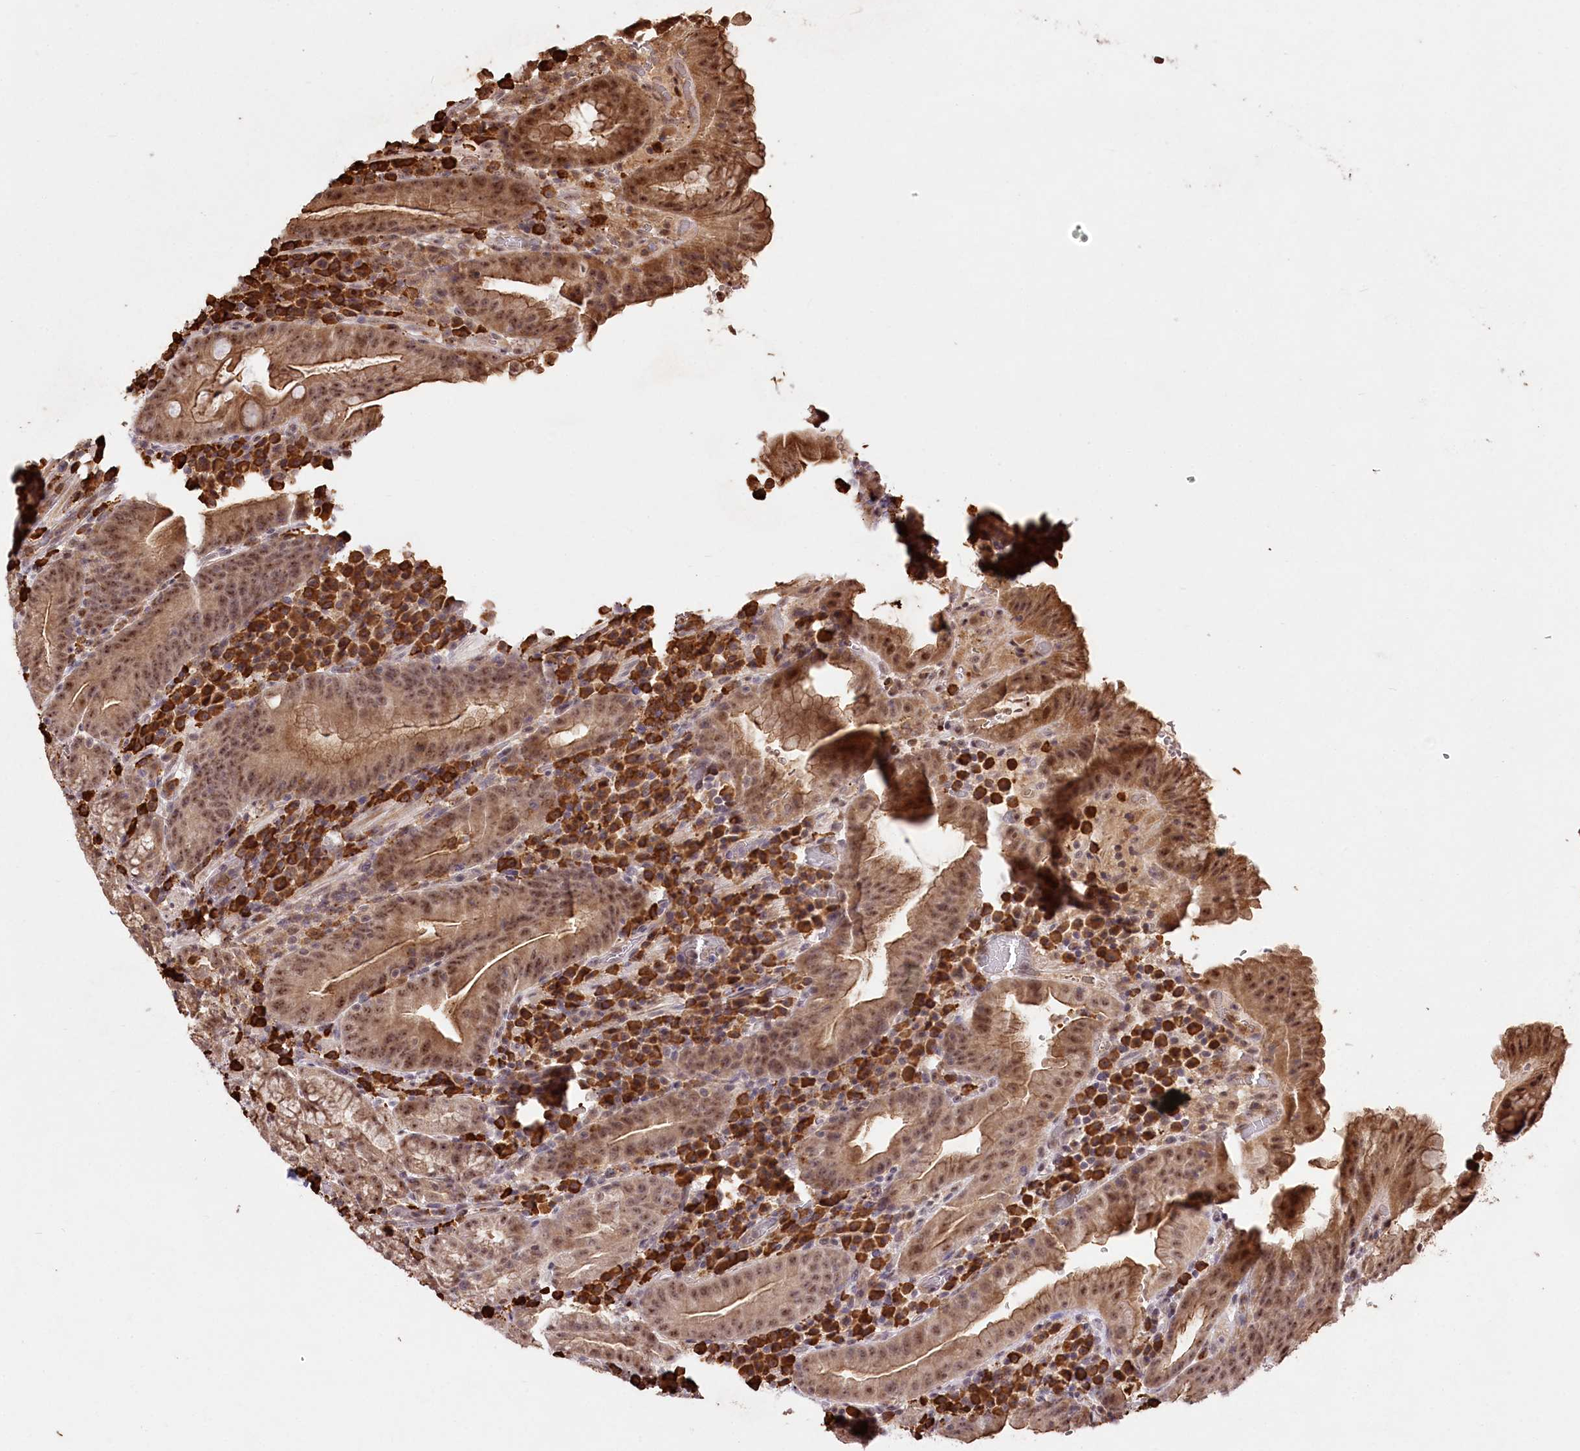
{"staining": {"intensity": "weak", "quantity": ">75%", "location": "cytoplasmic/membranous,nuclear"}, "tissue": "stomach", "cell_type": "Glandular cells", "image_type": "normal", "snomed": [{"axis": "morphology", "description": "Normal tissue, NOS"}, {"axis": "morphology", "description": "Inflammation, NOS"}, {"axis": "topography", "description": "Stomach"}], "caption": "Protein expression analysis of unremarkable stomach demonstrates weak cytoplasmic/membranous,nuclear staining in about >75% of glandular cells. (DAB (3,3'-diaminobenzidine) IHC with brightfield microscopy, high magnification).", "gene": "PYROXD1", "patient": {"sex": "male", "age": 79}}